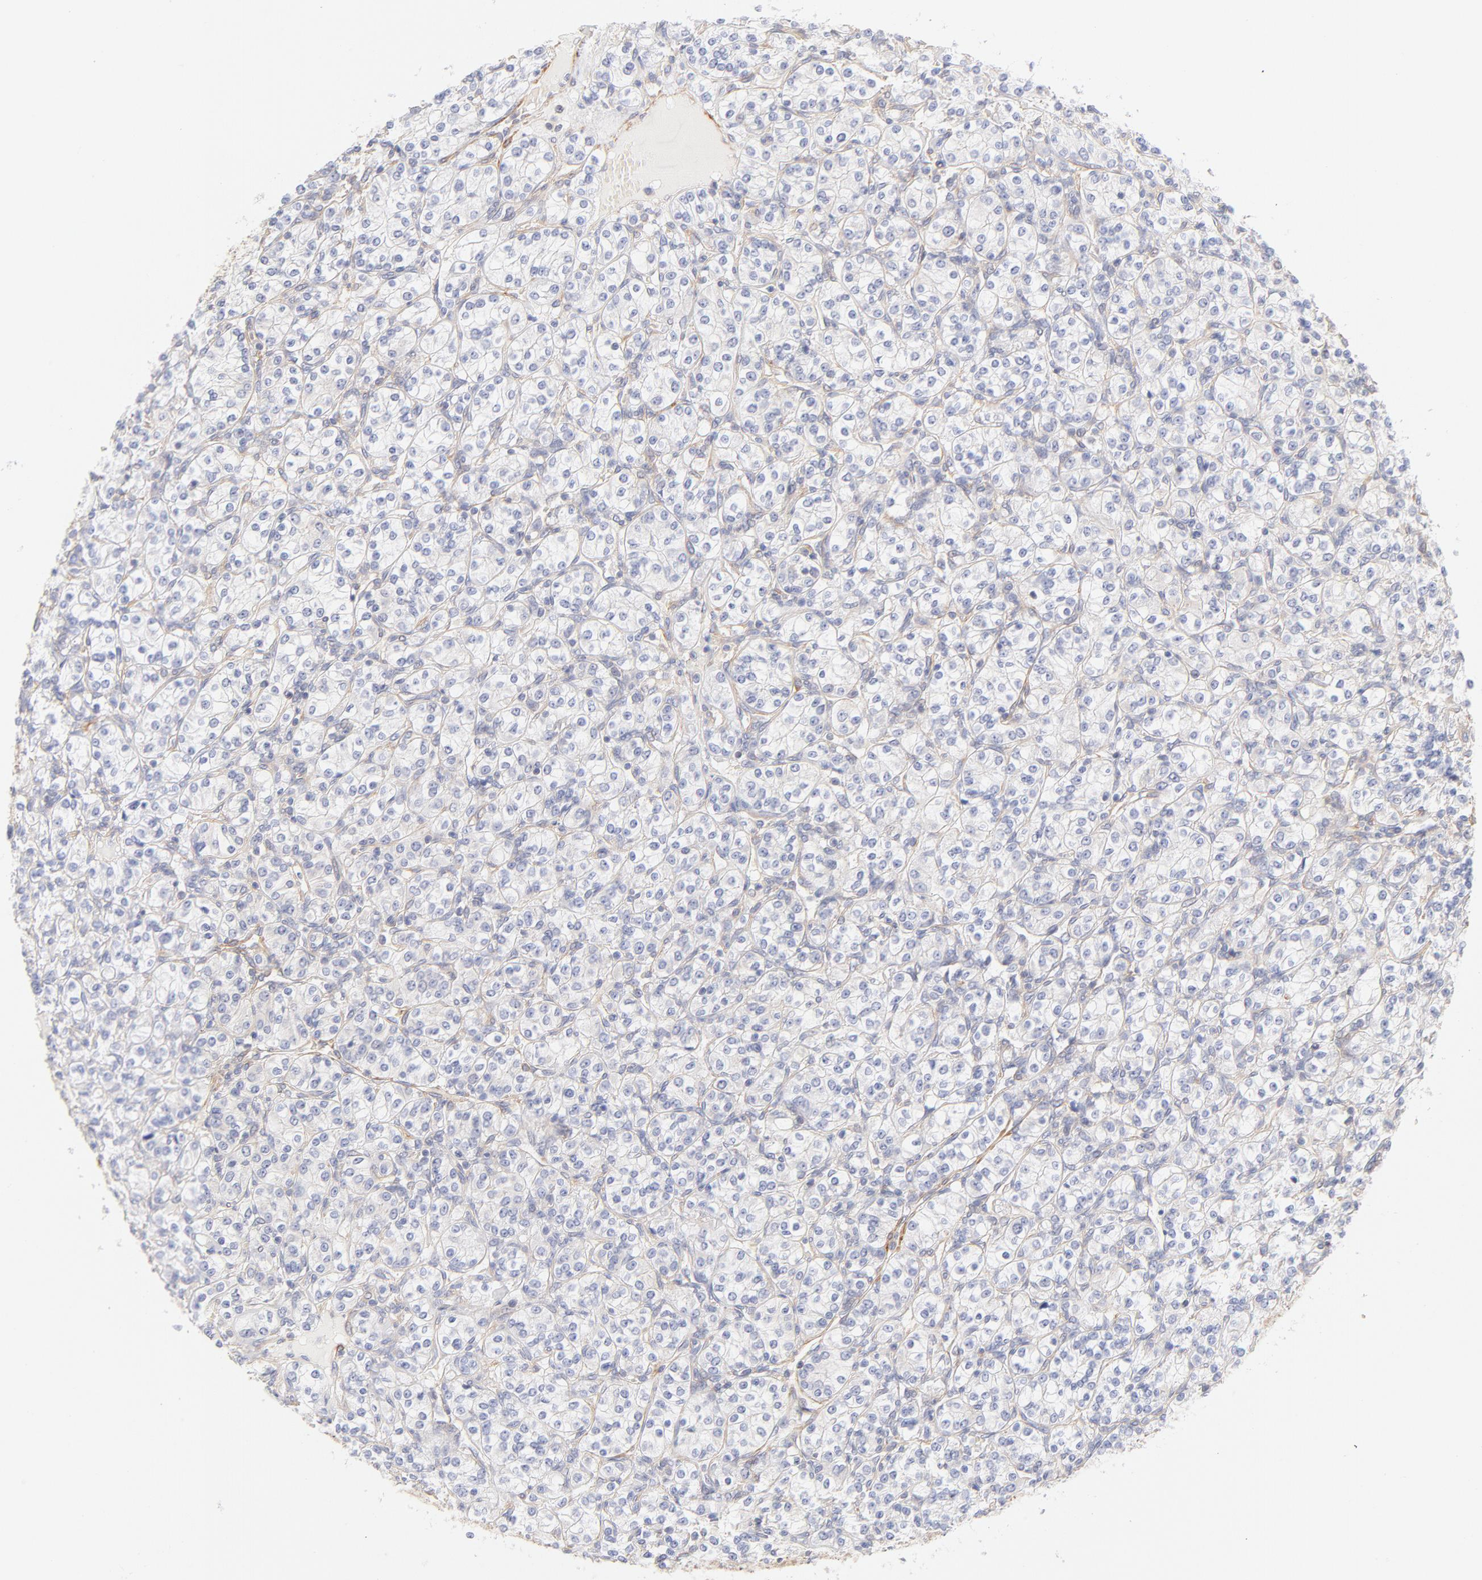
{"staining": {"intensity": "negative", "quantity": "none", "location": "none"}, "tissue": "renal cancer", "cell_type": "Tumor cells", "image_type": "cancer", "snomed": [{"axis": "morphology", "description": "Adenocarcinoma, NOS"}, {"axis": "topography", "description": "Kidney"}], "caption": "The image exhibits no staining of tumor cells in renal cancer. (DAB (3,3'-diaminobenzidine) IHC with hematoxylin counter stain).", "gene": "LDLRAP1", "patient": {"sex": "male", "age": 77}}